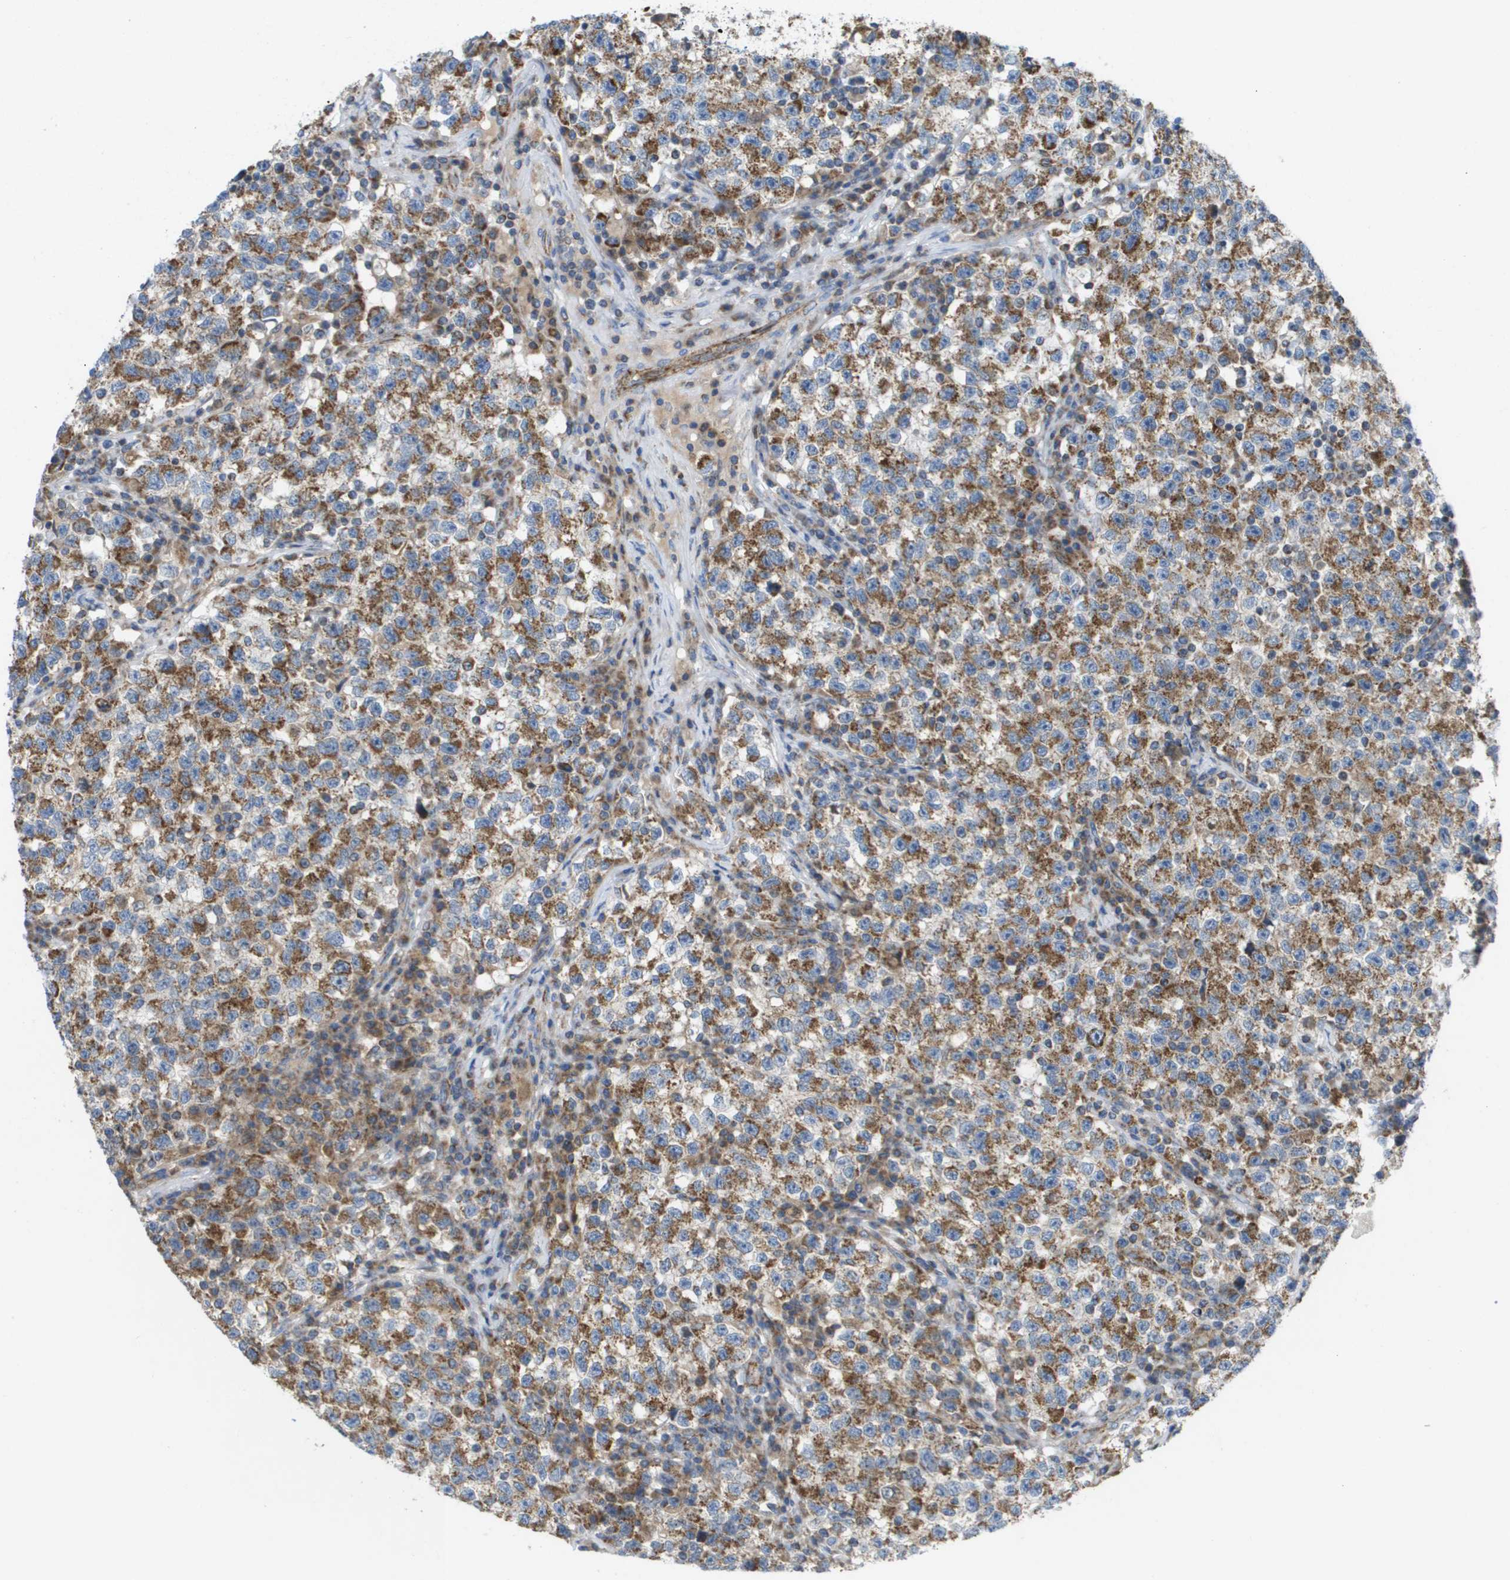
{"staining": {"intensity": "moderate", "quantity": ">75%", "location": "cytoplasmic/membranous"}, "tissue": "testis cancer", "cell_type": "Tumor cells", "image_type": "cancer", "snomed": [{"axis": "morphology", "description": "Seminoma, NOS"}, {"axis": "topography", "description": "Testis"}], "caption": "Human seminoma (testis) stained with a protein marker displays moderate staining in tumor cells.", "gene": "FIS1", "patient": {"sex": "male", "age": 22}}